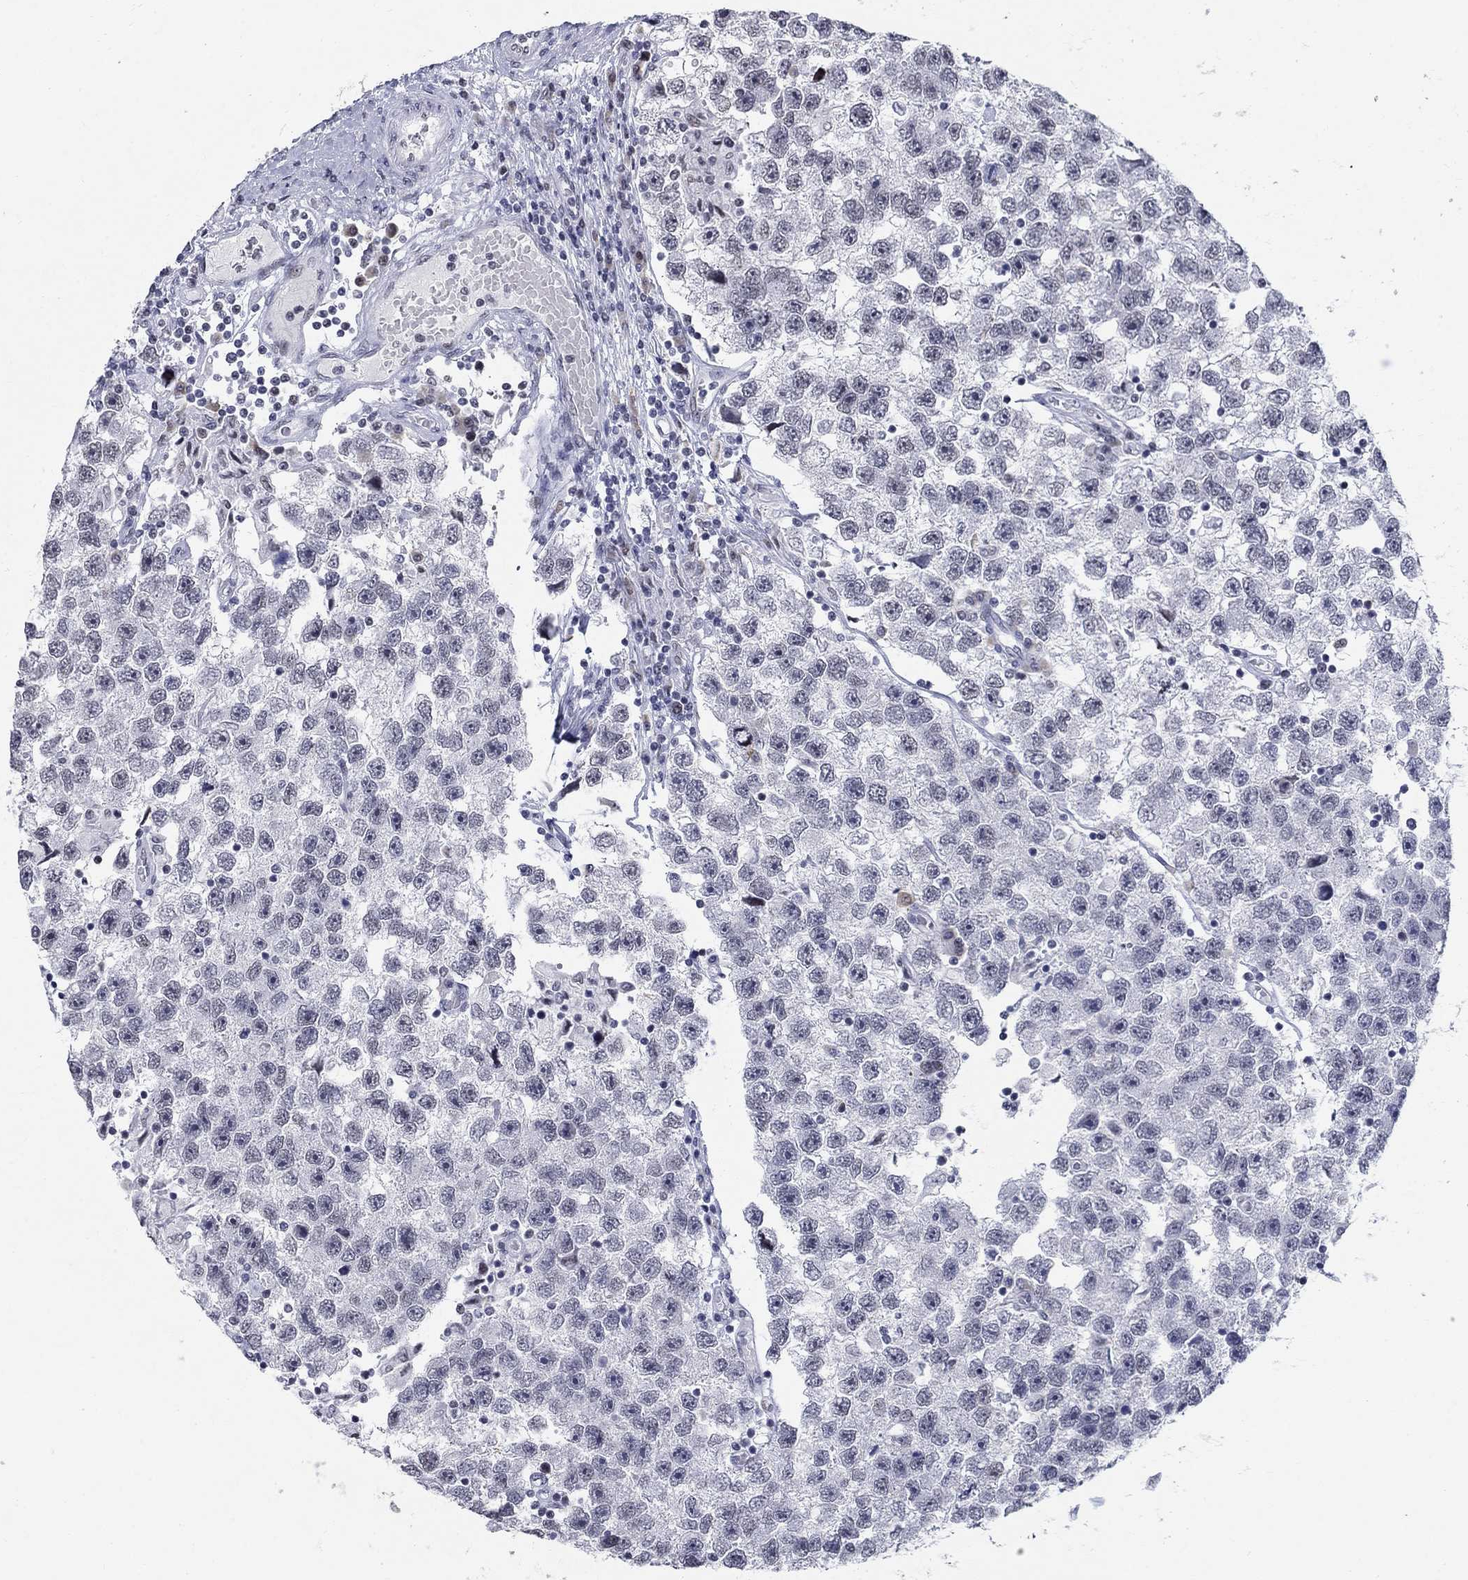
{"staining": {"intensity": "negative", "quantity": "none", "location": "none"}, "tissue": "testis cancer", "cell_type": "Tumor cells", "image_type": "cancer", "snomed": [{"axis": "morphology", "description": "Seminoma, NOS"}, {"axis": "topography", "description": "Testis"}], "caption": "There is no significant staining in tumor cells of testis cancer (seminoma). The staining is performed using DAB brown chromogen with nuclei counter-stained in using hematoxylin.", "gene": "BHLHE22", "patient": {"sex": "male", "age": 26}}